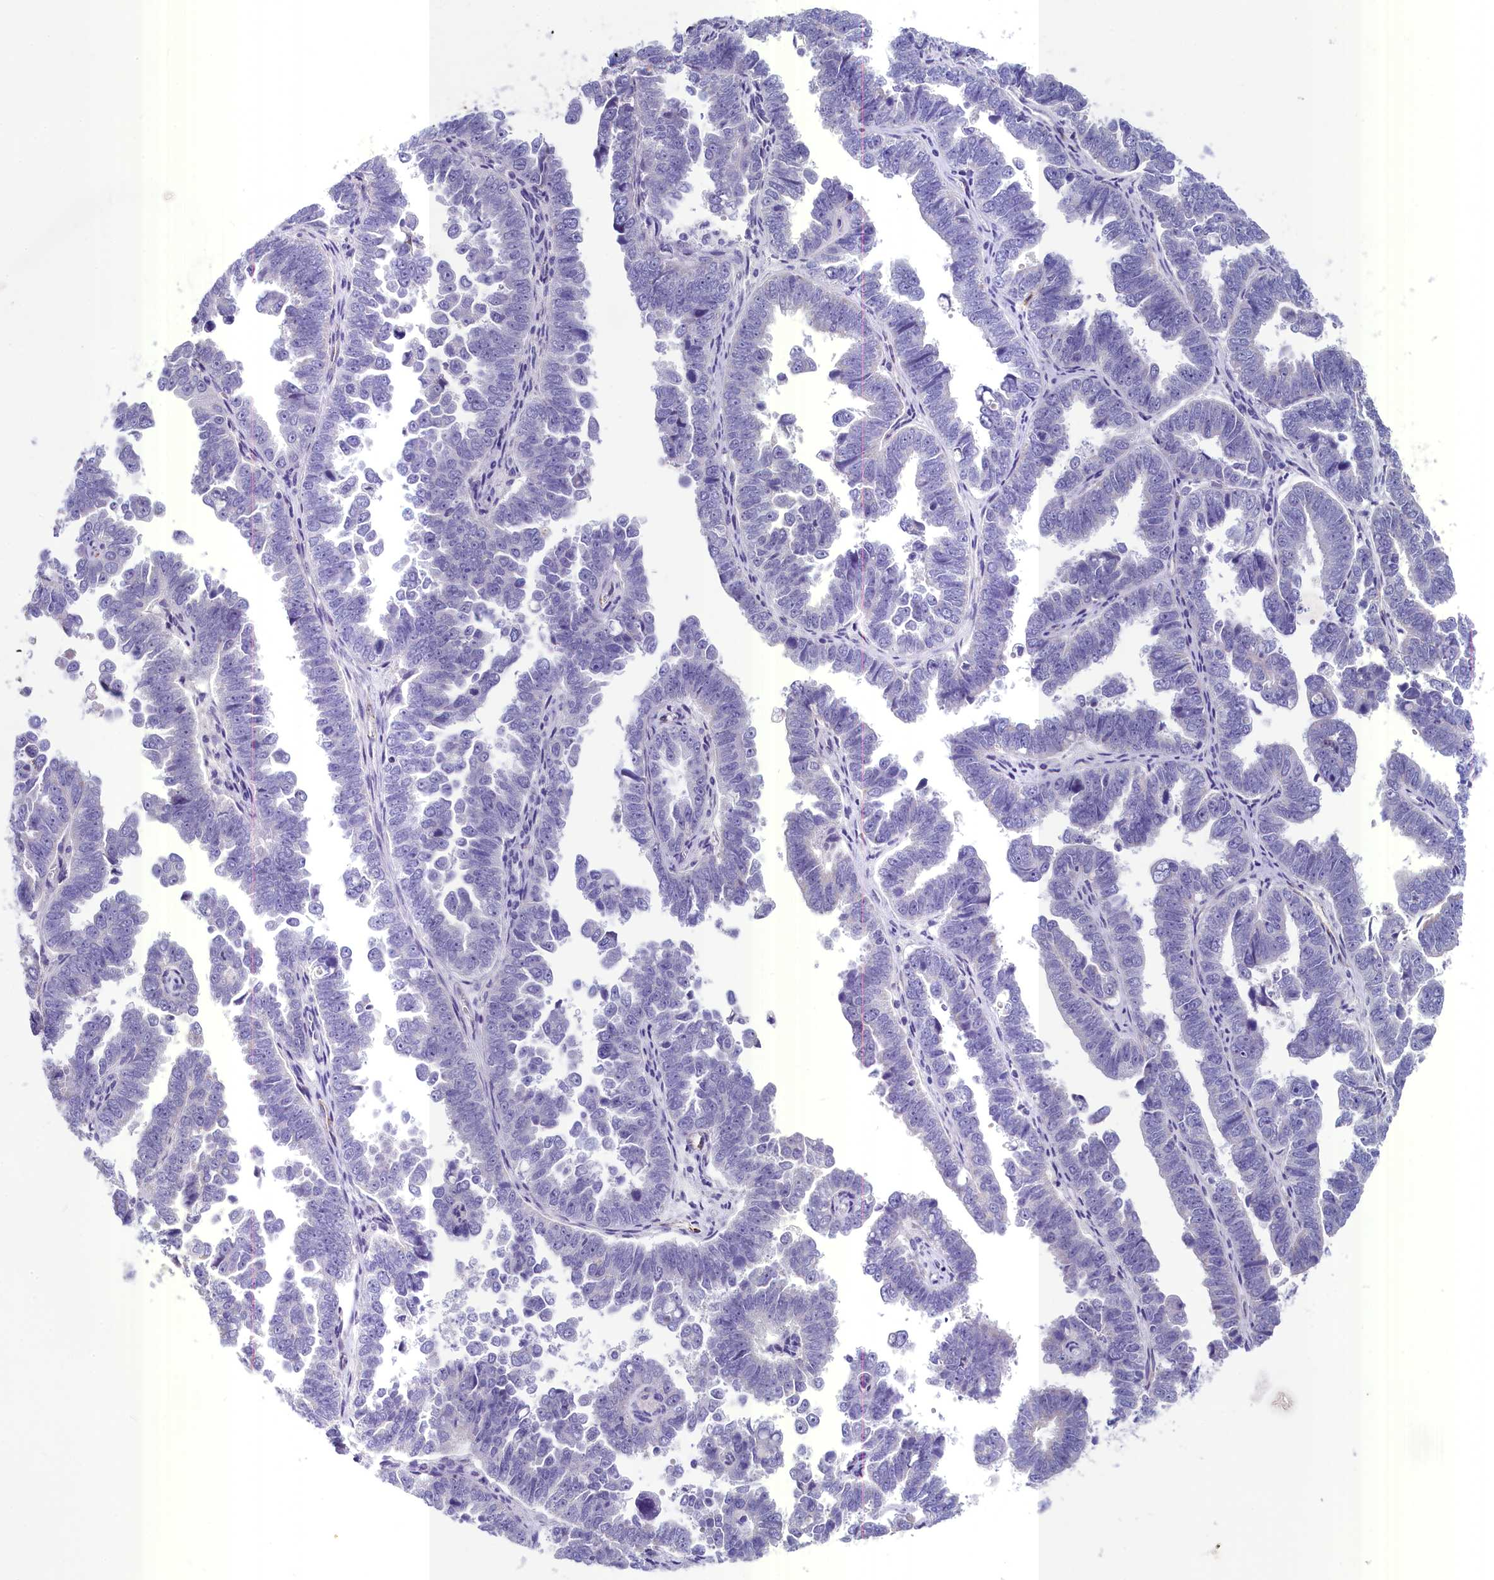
{"staining": {"intensity": "negative", "quantity": "none", "location": "none"}, "tissue": "endometrial cancer", "cell_type": "Tumor cells", "image_type": "cancer", "snomed": [{"axis": "morphology", "description": "Adenocarcinoma, NOS"}, {"axis": "topography", "description": "Endometrium"}], "caption": "Micrograph shows no protein staining in tumor cells of adenocarcinoma (endometrial) tissue.", "gene": "INSC", "patient": {"sex": "female", "age": 75}}